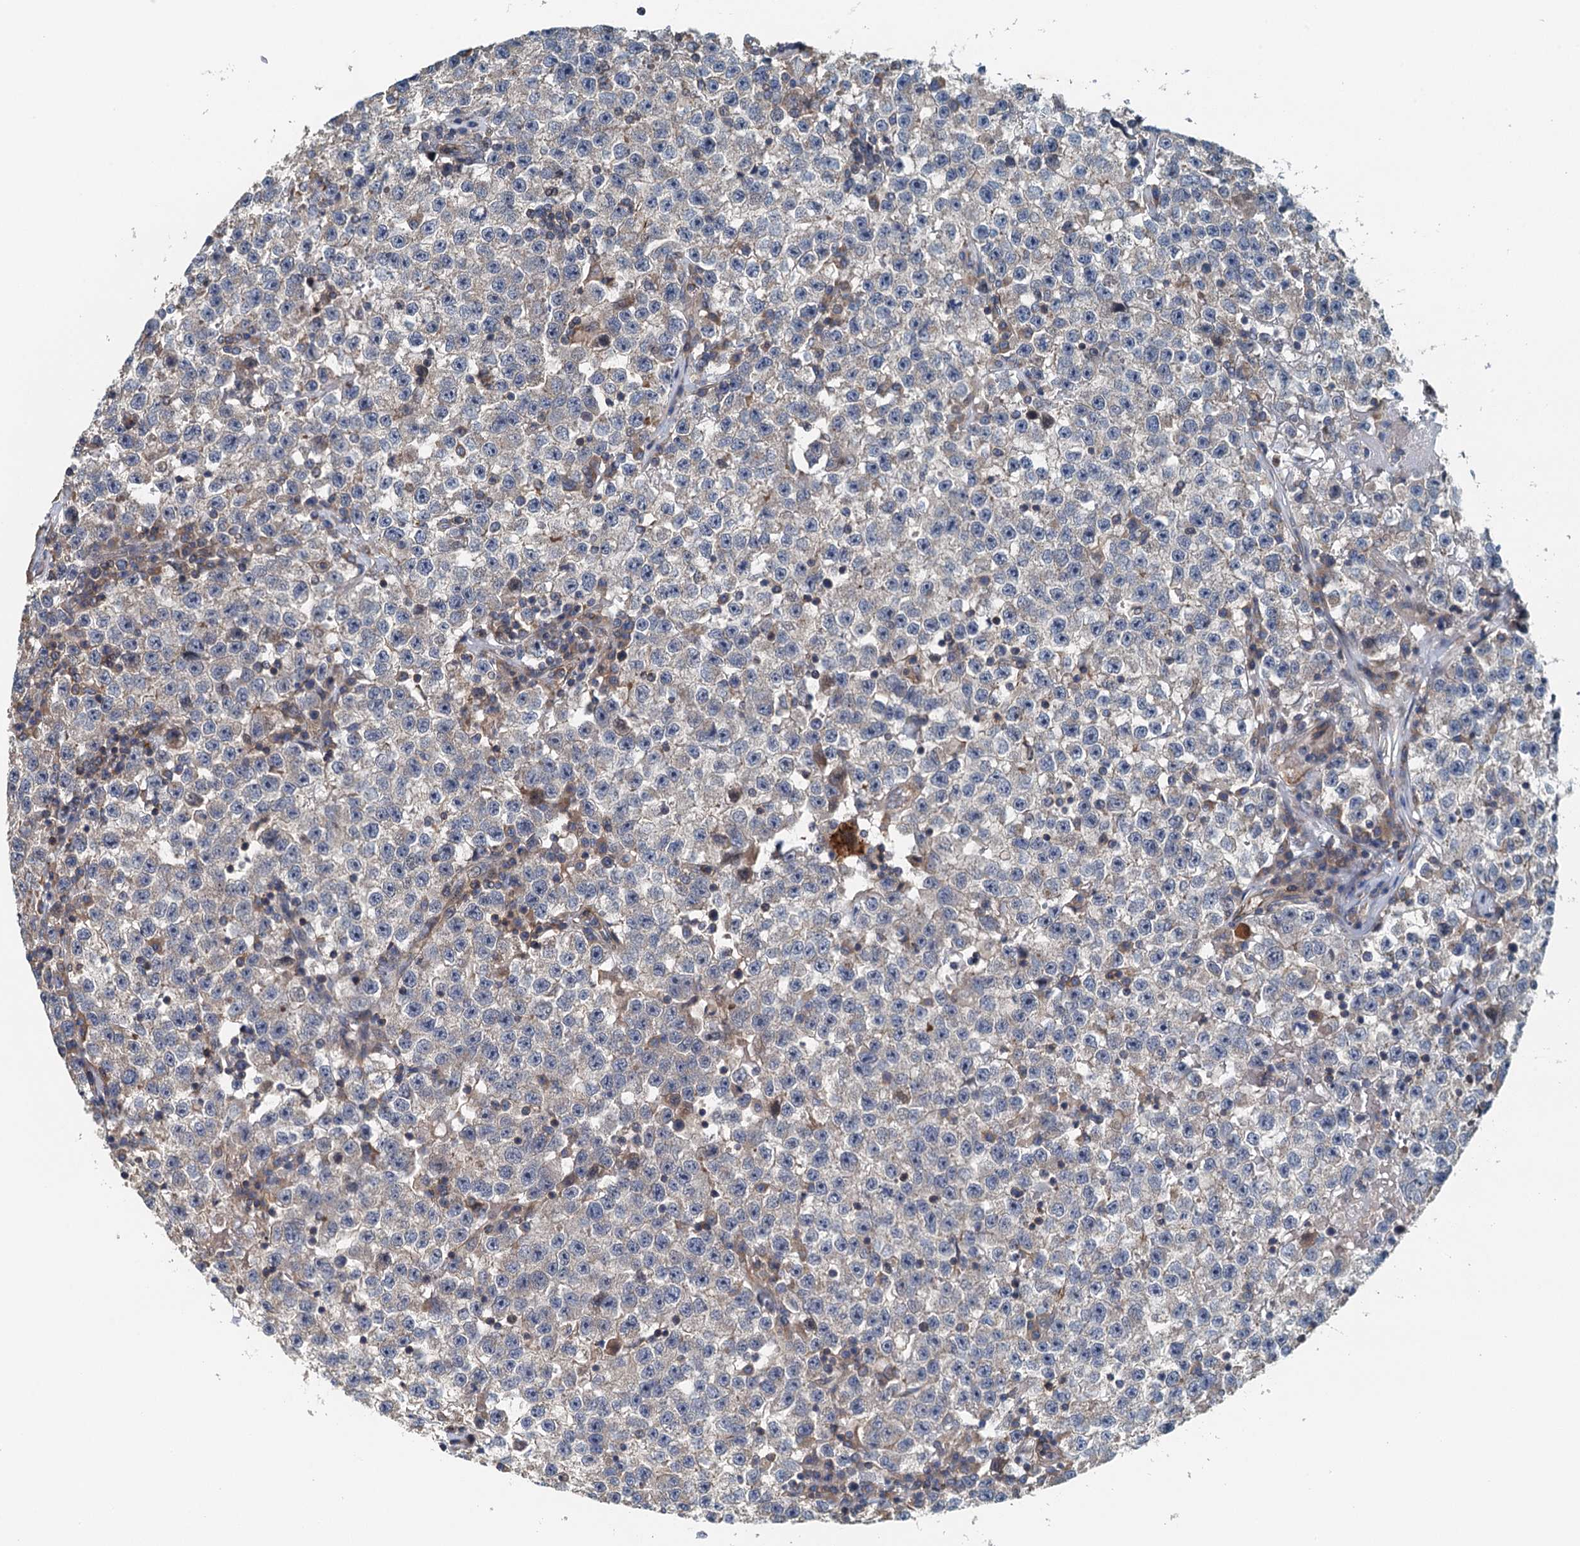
{"staining": {"intensity": "negative", "quantity": "none", "location": "none"}, "tissue": "testis cancer", "cell_type": "Tumor cells", "image_type": "cancer", "snomed": [{"axis": "morphology", "description": "Seminoma, NOS"}, {"axis": "topography", "description": "Testis"}], "caption": "Testis cancer (seminoma) was stained to show a protein in brown. There is no significant positivity in tumor cells.", "gene": "PPP1R14D", "patient": {"sex": "male", "age": 22}}